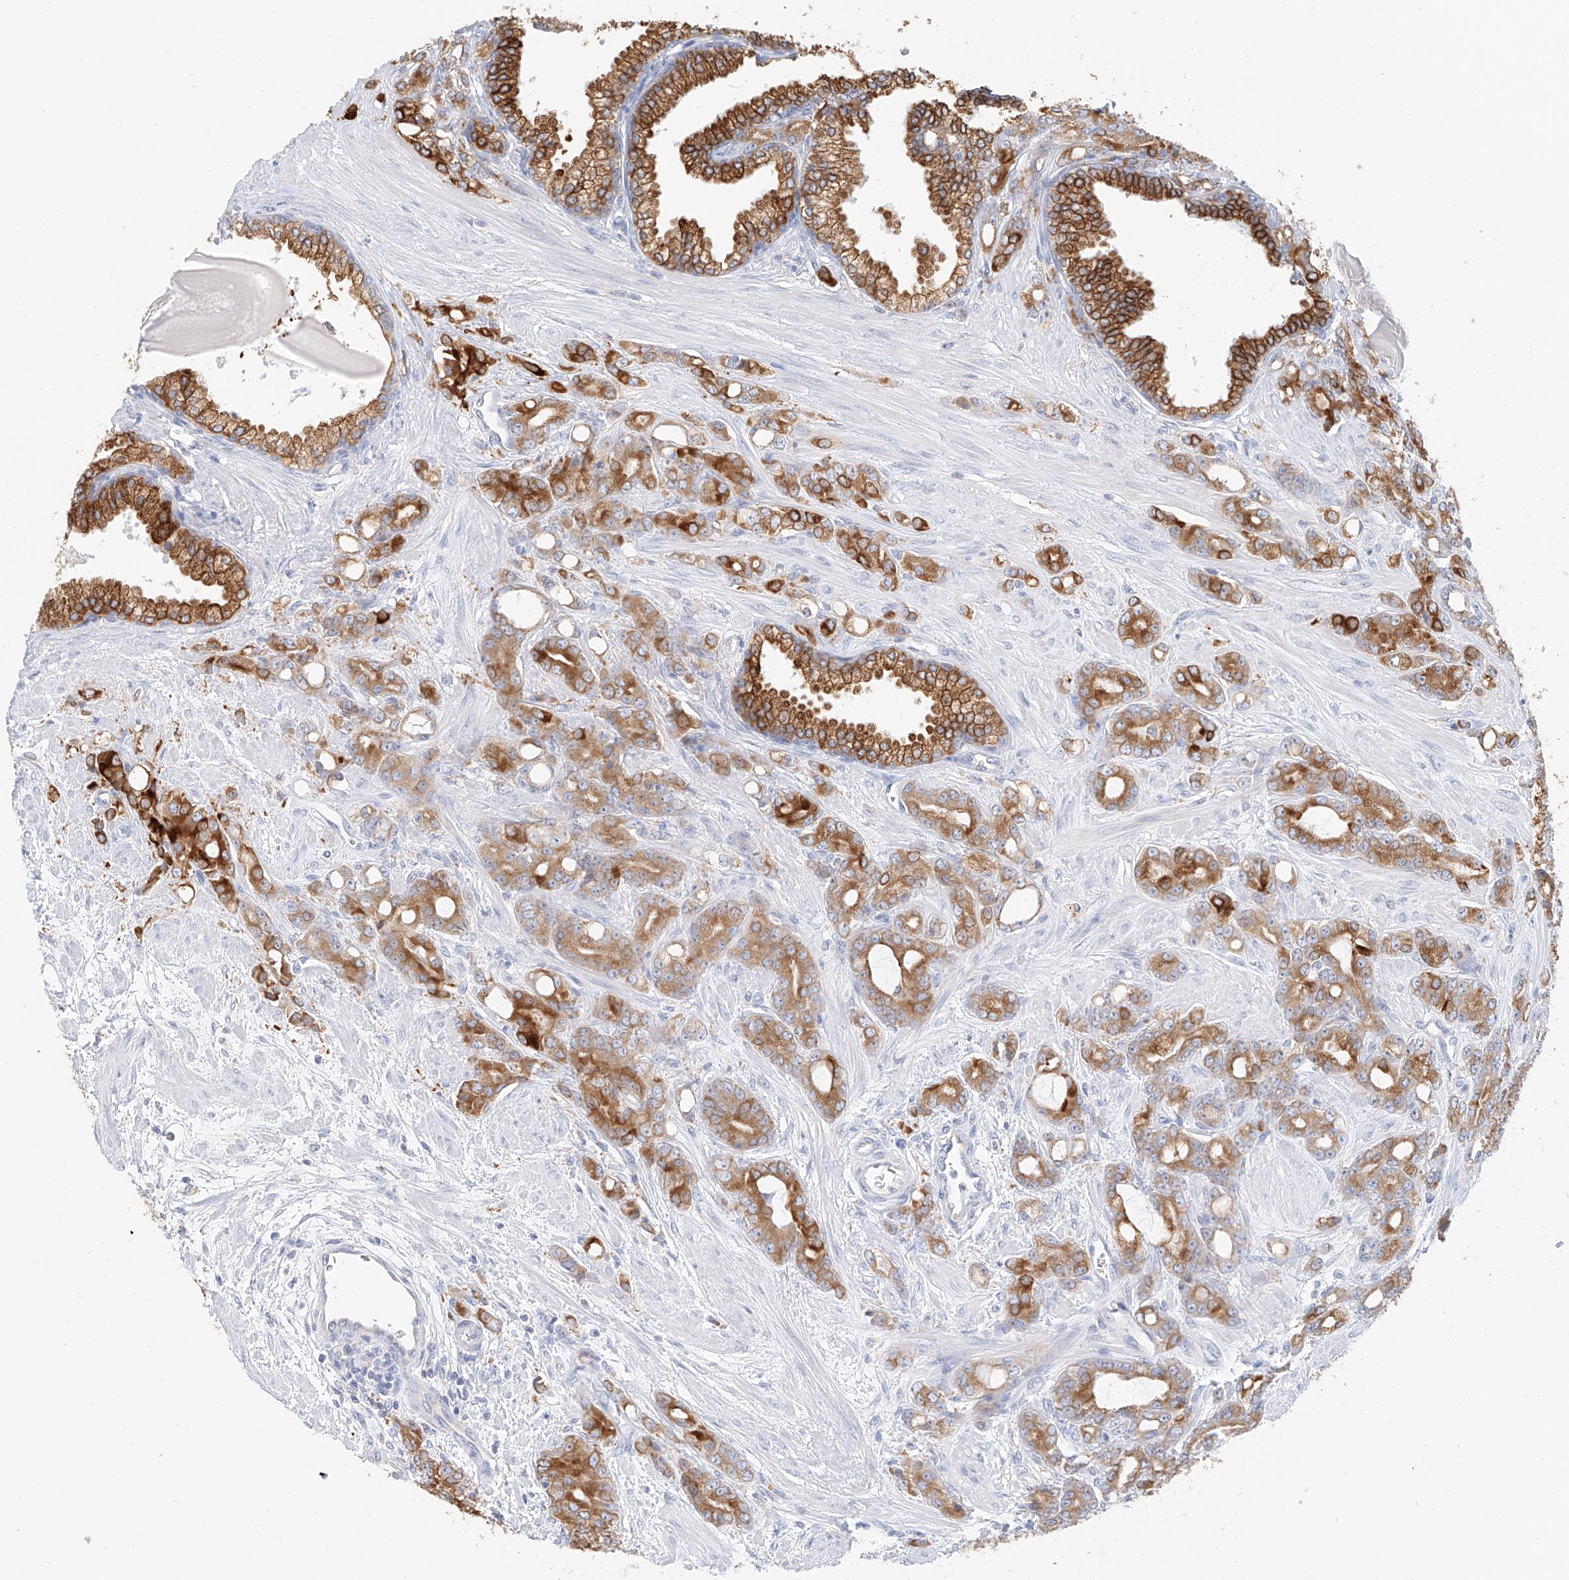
{"staining": {"intensity": "strong", "quantity": ">75%", "location": "cytoplasmic/membranous"}, "tissue": "prostate cancer", "cell_type": "Tumor cells", "image_type": "cancer", "snomed": [{"axis": "morphology", "description": "Adenocarcinoma, High grade"}, {"axis": "topography", "description": "Prostate"}], "caption": "The micrograph shows staining of prostate cancer, revealing strong cytoplasmic/membranous protein positivity (brown color) within tumor cells.", "gene": "DHRS7", "patient": {"sex": "male", "age": 62}}